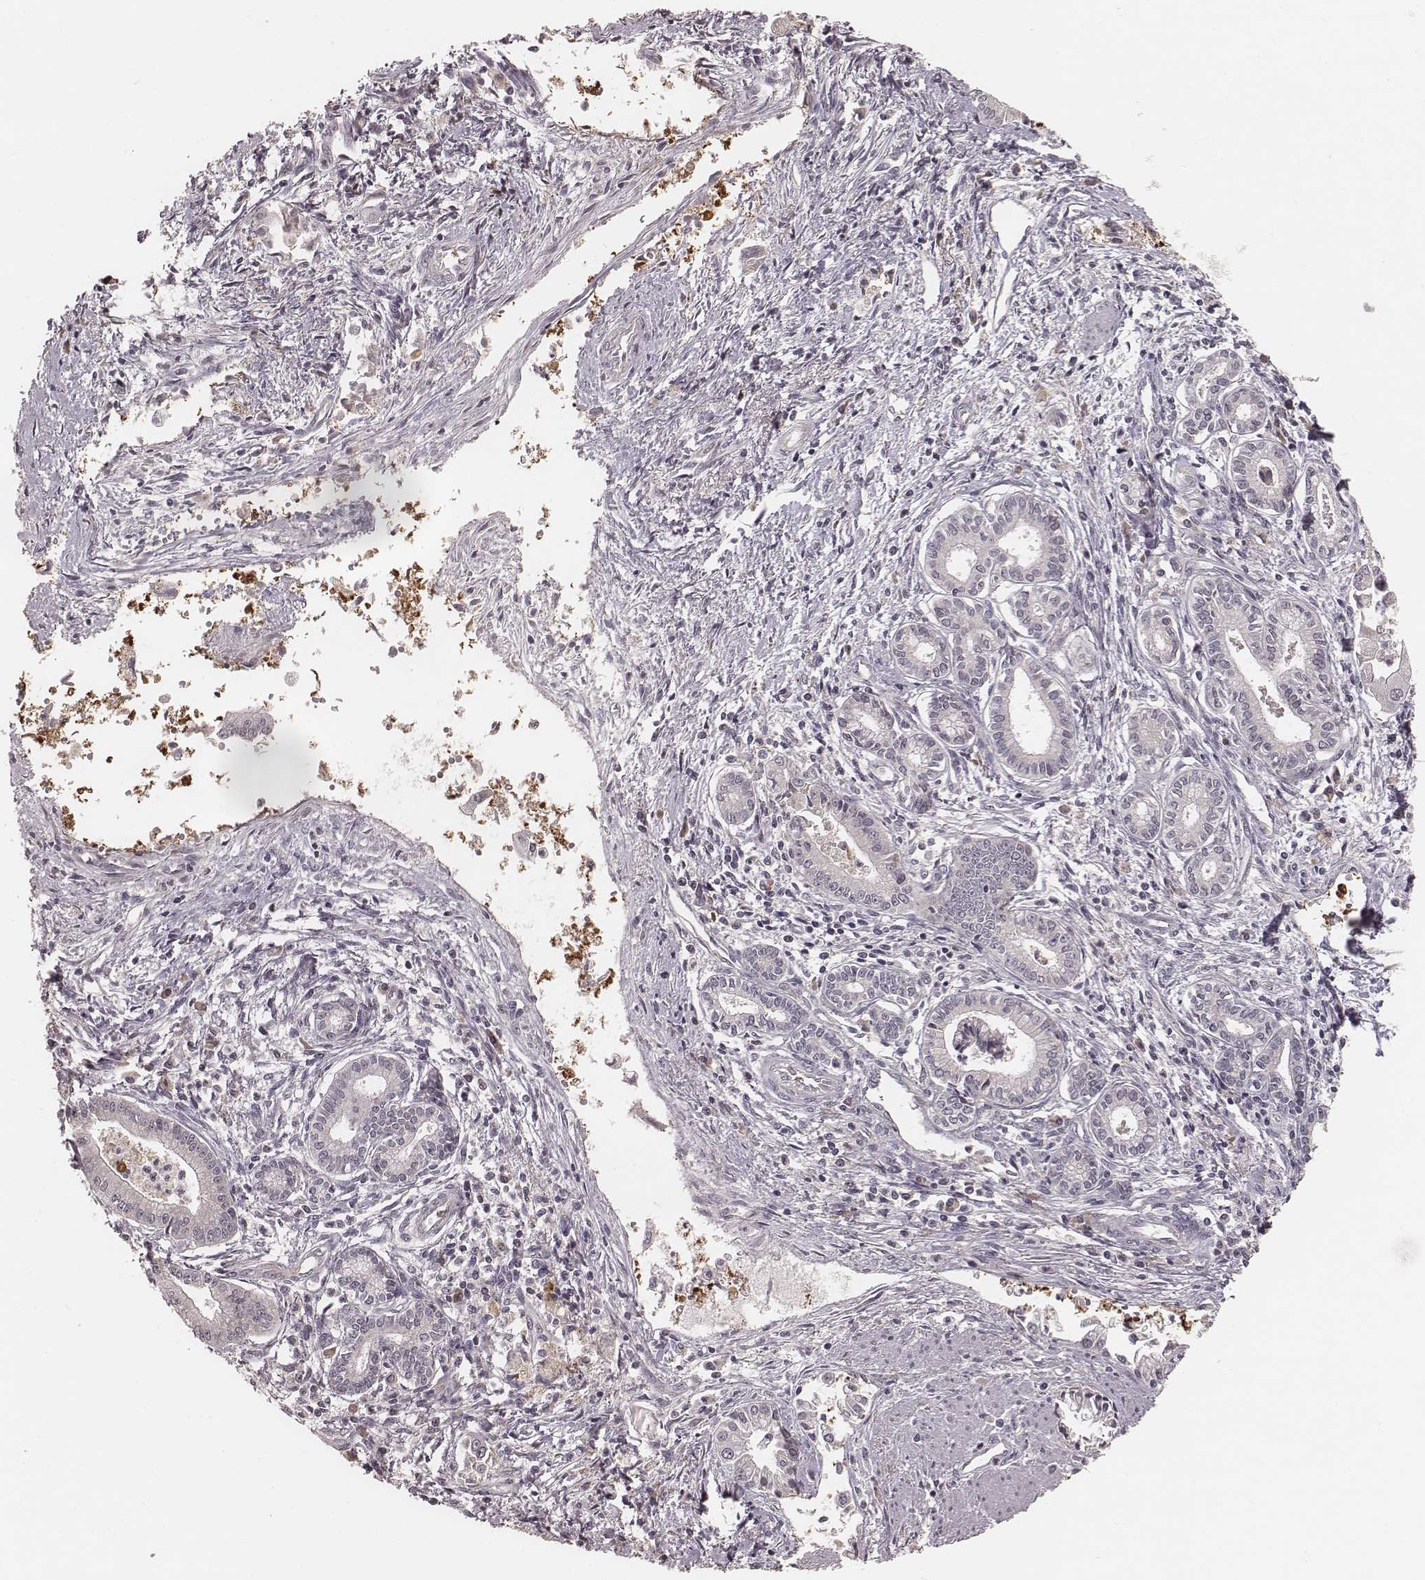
{"staining": {"intensity": "negative", "quantity": "none", "location": "none"}, "tissue": "pancreatic cancer", "cell_type": "Tumor cells", "image_type": "cancer", "snomed": [{"axis": "morphology", "description": "Adenocarcinoma, NOS"}, {"axis": "topography", "description": "Pancreas"}], "caption": "DAB (3,3'-diaminobenzidine) immunohistochemical staining of pancreatic cancer demonstrates no significant expression in tumor cells. (Stains: DAB (3,3'-diaminobenzidine) immunohistochemistry (IHC) with hematoxylin counter stain, Microscopy: brightfield microscopy at high magnification).", "gene": "IL5", "patient": {"sex": "female", "age": 65}}